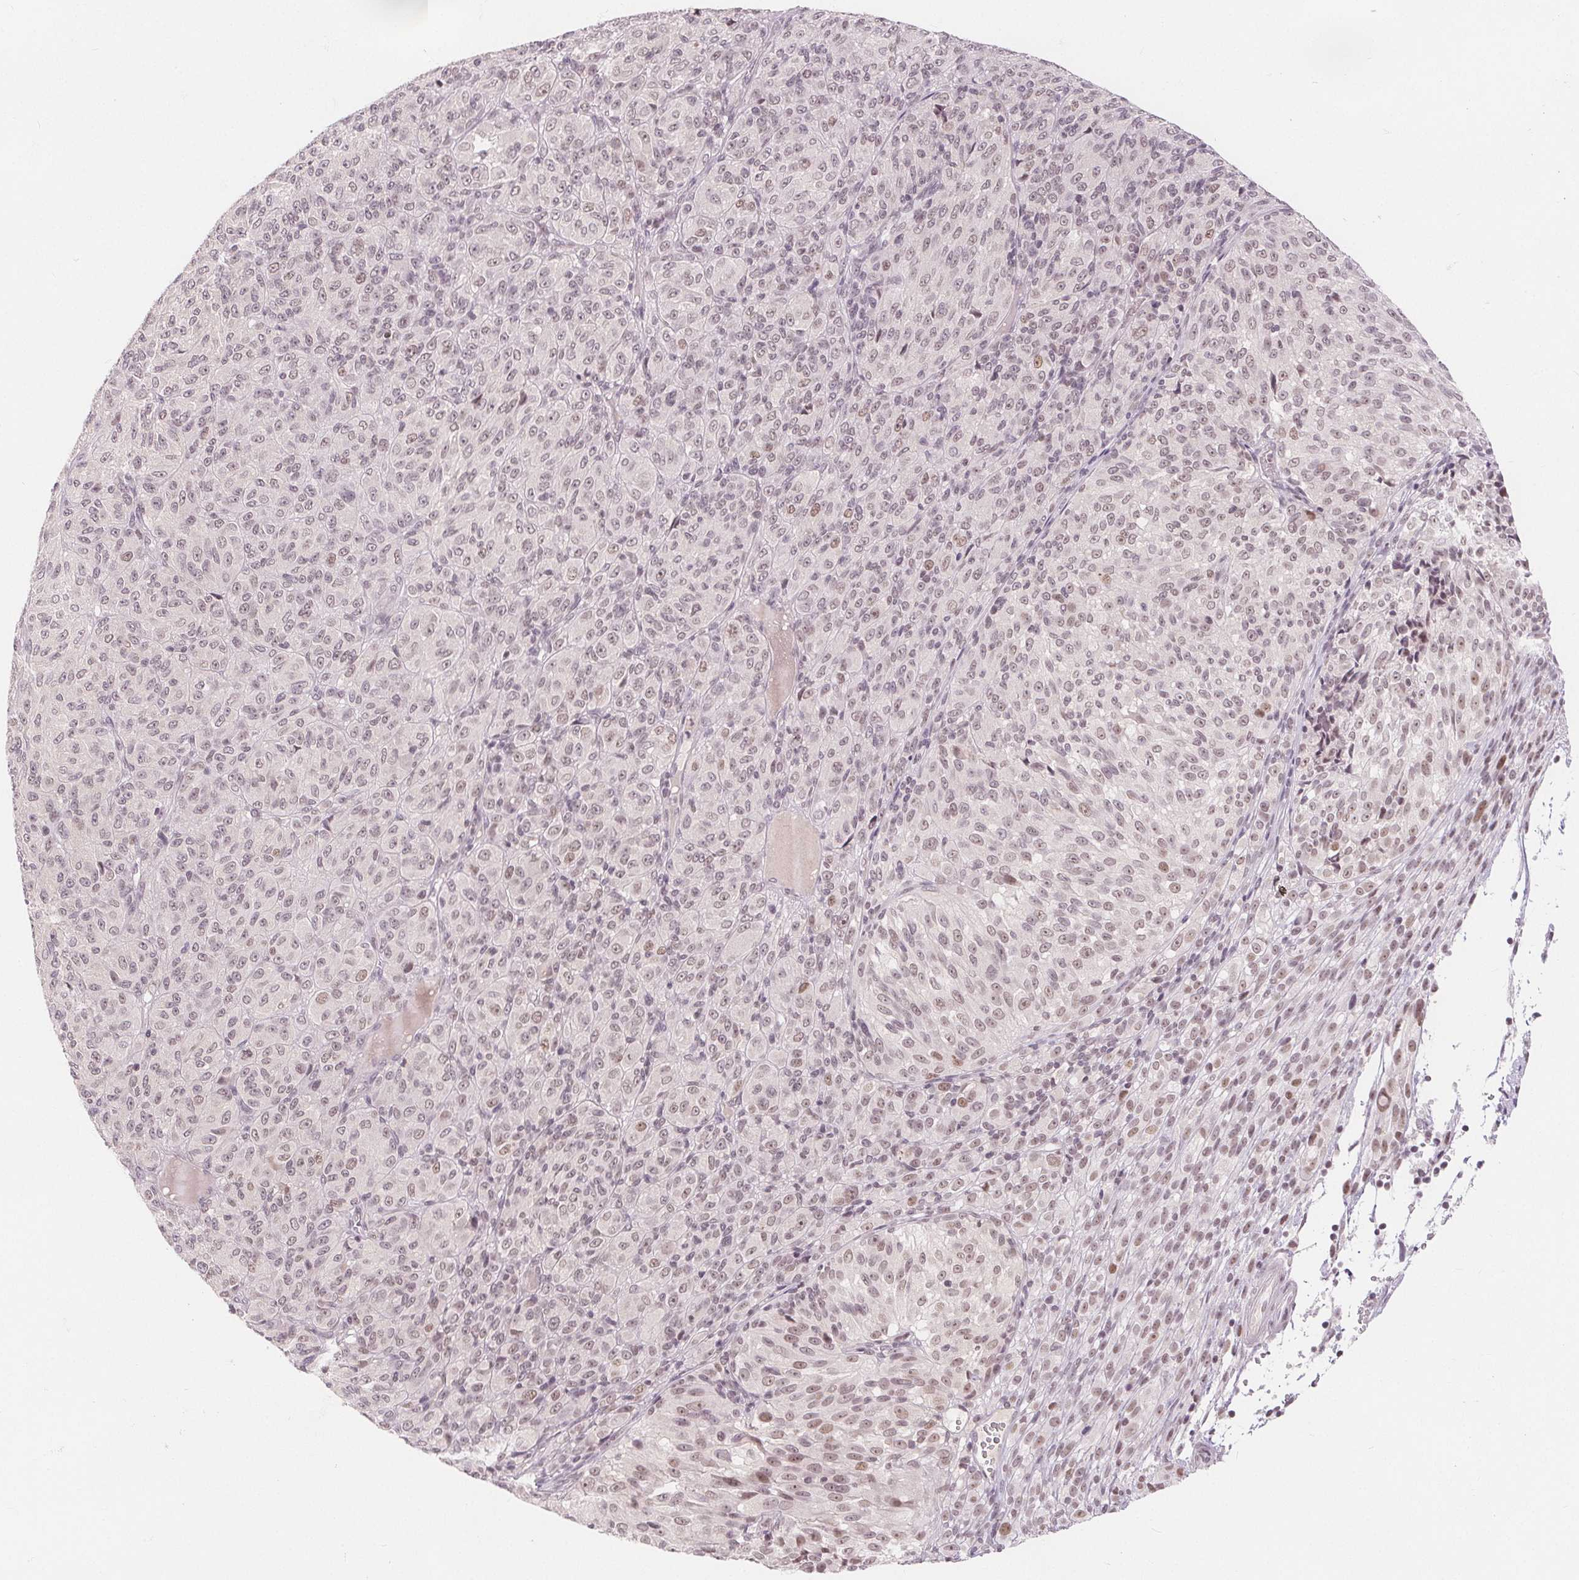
{"staining": {"intensity": "weak", "quantity": "25%-75%", "location": "nuclear"}, "tissue": "melanoma", "cell_type": "Tumor cells", "image_type": "cancer", "snomed": [{"axis": "morphology", "description": "Malignant melanoma, Metastatic site"}, {"axis": "topography", "description": "Brain"}], "caption": "A micrograph showing weak nuclear staining in about 25%-75% of tumor cells in melanoma, as visualized by brown immunohistochemical staining.", "gene": "DEK", "patient": {"sex": "female", "age": 56}}